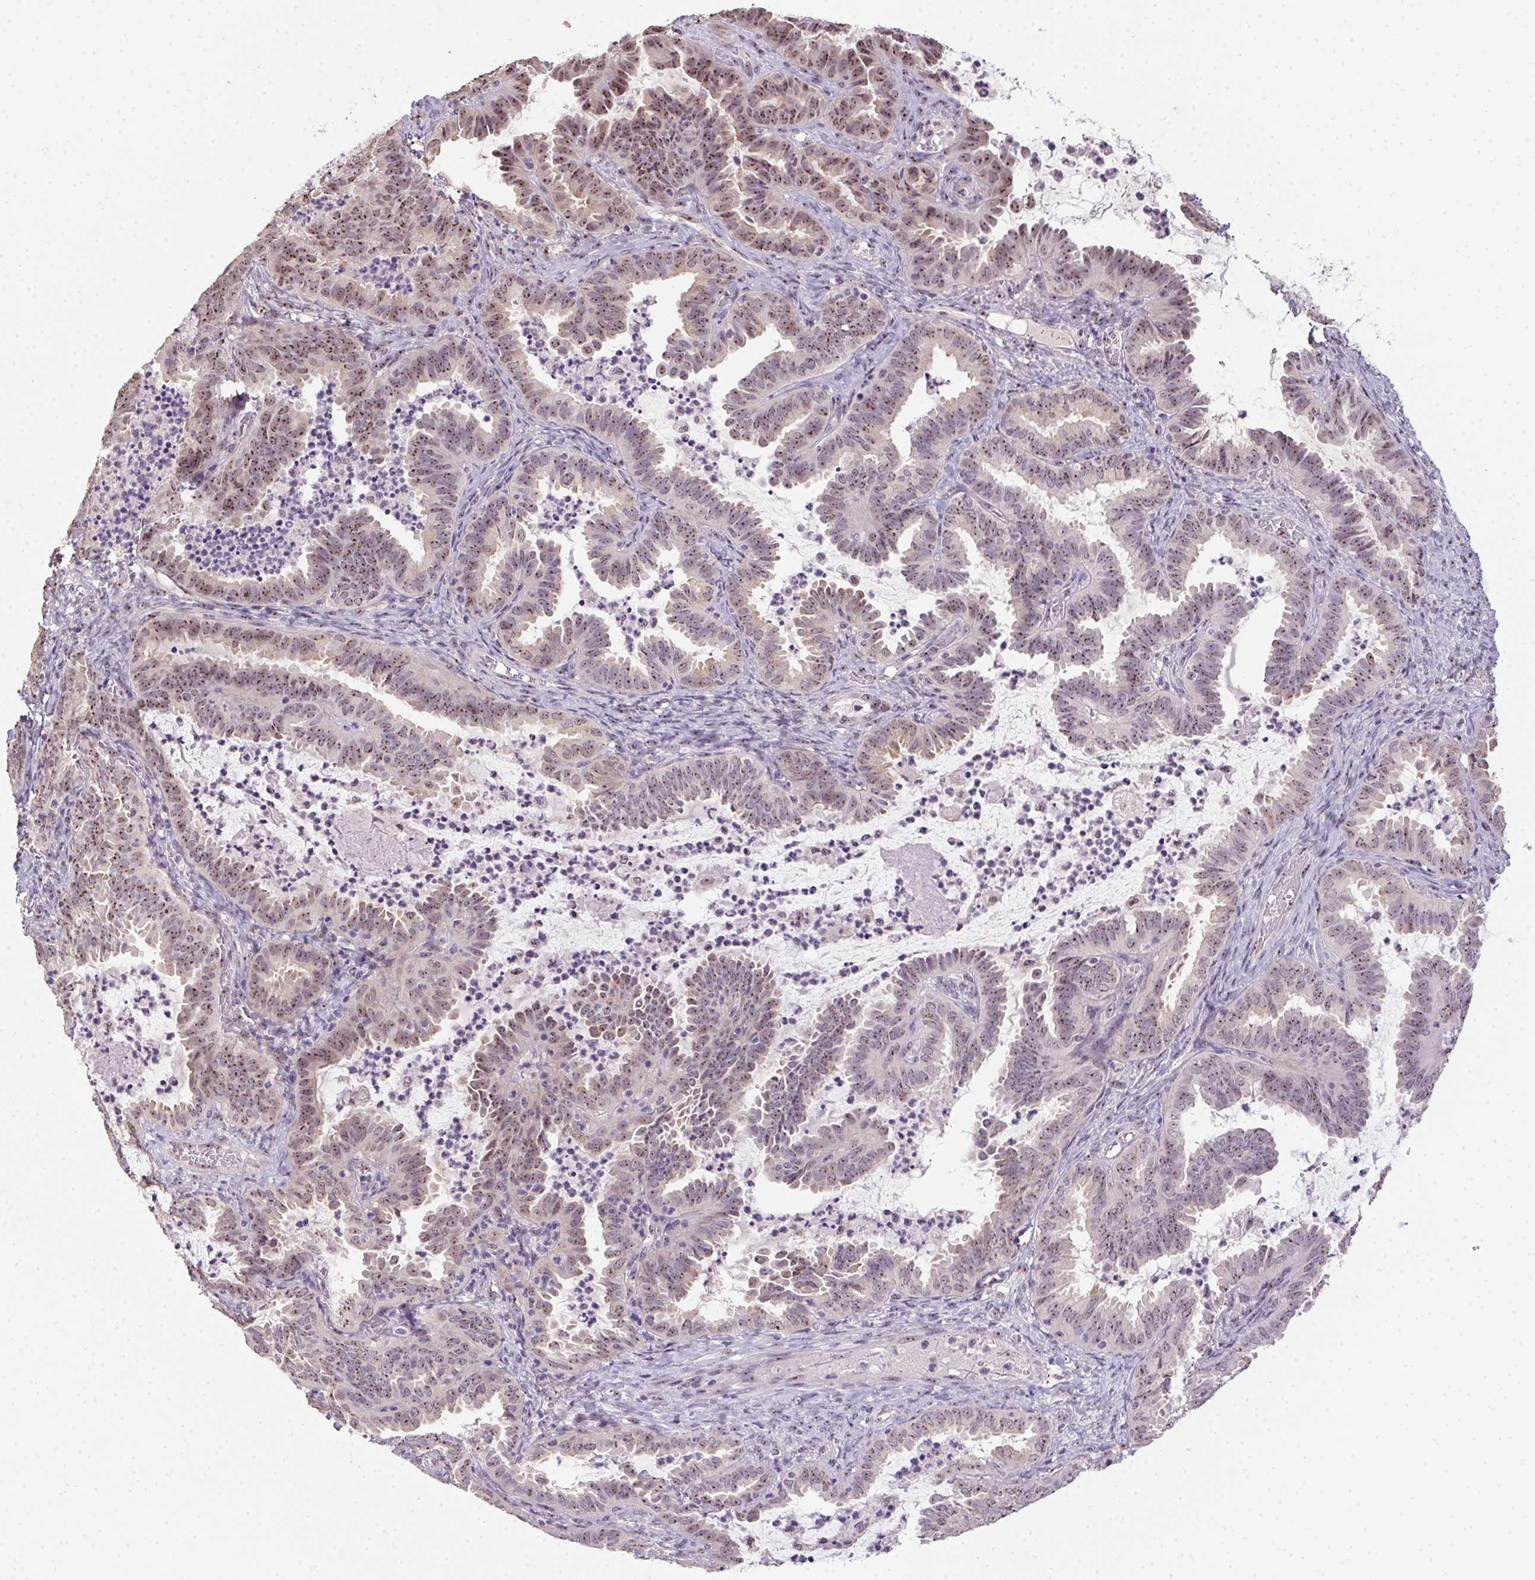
{"staining": {"intensity": "weak", "quantity": "25%-75%", "location": "nuclear"}, "tissue": "ovarian cancer", "cell_type": "Tumor cells", "image_type": "cancer", "snomed": [{"axis": "morphology", "description": "Carcinoma, endometroid"}, {"axis": "topography", "description": "Ovary"}], "caption": "There is low levels of weak nuclear positivity in tumor cells of ovarian cancer (endometroid carcinoma), as demonstrated by immunohistochemical staining (brown color).", "gene": "BATF2", "patient": {"sex": "female", "age": 70}}